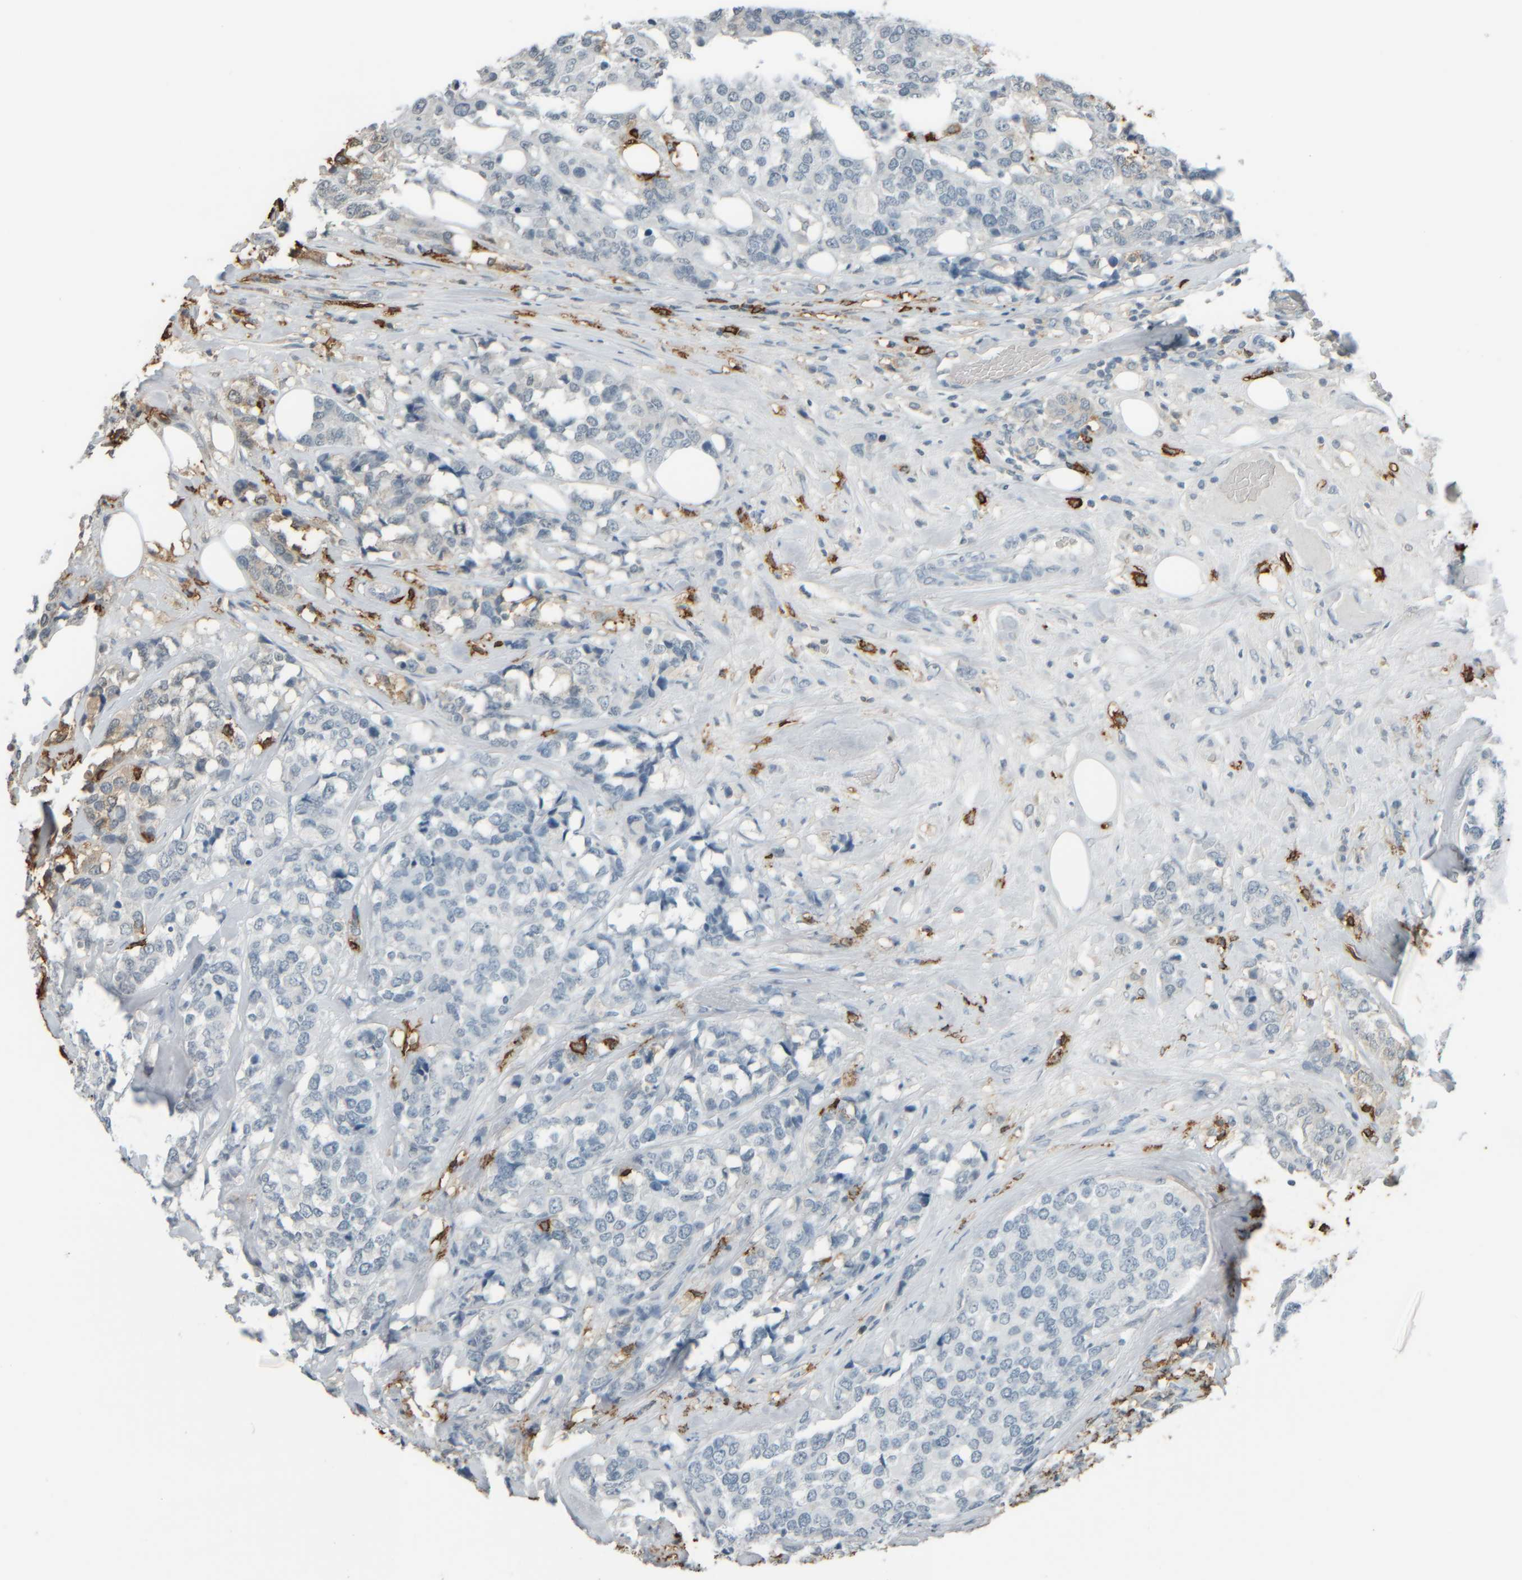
{"staining": {"intensity": "negative", "quantity": "none", "location": "none"}, "tissue": "breast cancer", "cell_type": "Tumor cells", "image_type": "cancer", "snomed": [{"axis": "morphology", "description": "Lobular carcinoma"}, {"axis": "topography", "description": "Breast"}], "caption": "This is an immunohistochemistry (IHC) image of breast cancer. There is no positivity in tumor cells.", "gene": "TPSAB1", "patient": {"sex": "female", "age": 59}}